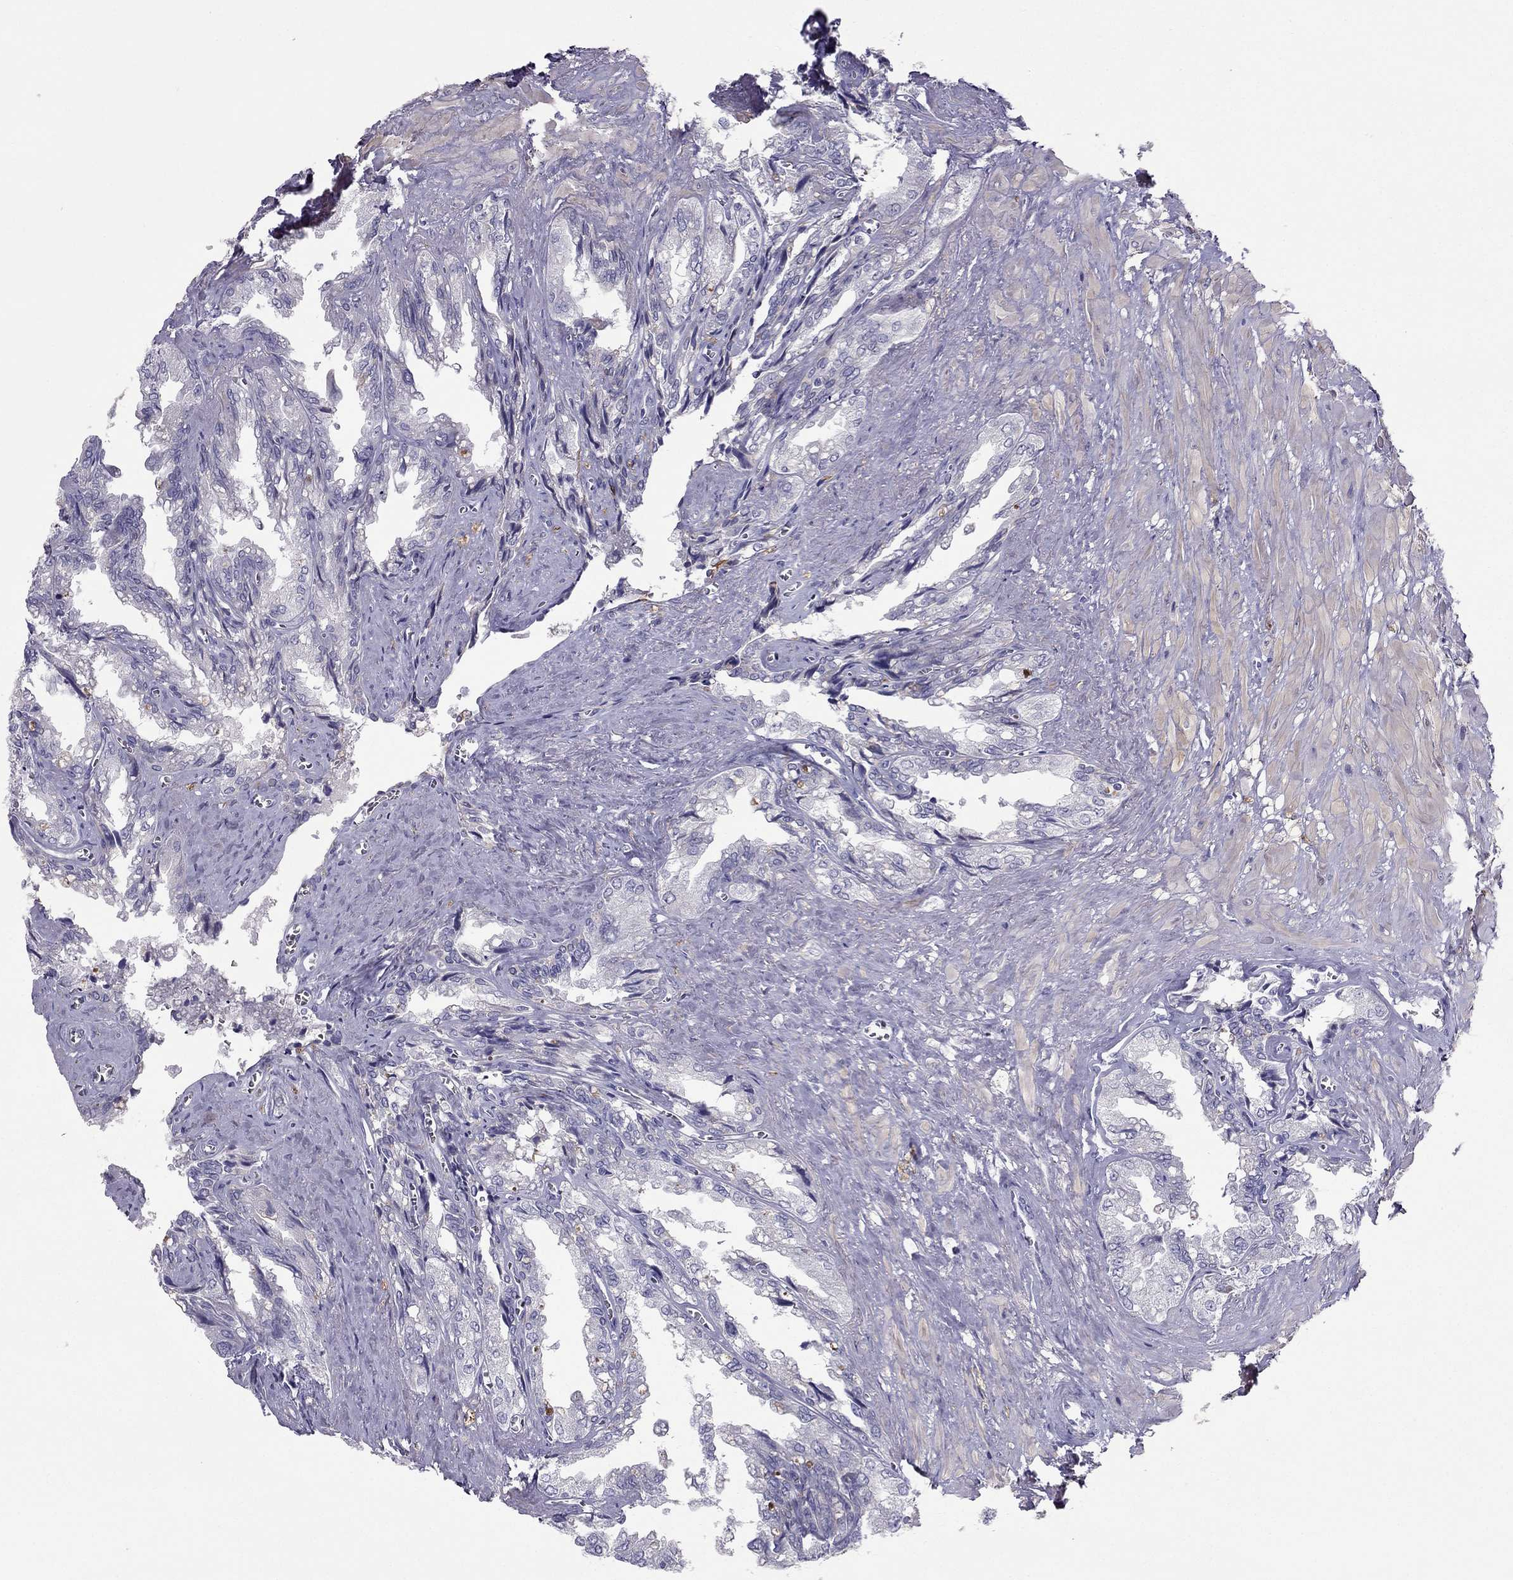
{"staining": {"intensity": "negative", "quantity": "none", "location": "none"}, "tissue": "seminal vesicle", "cell_type": "Glandular cells", "image_type": "normal", "snomed": [{"axis": "morphology", "description": "Normal tissue, NOS"}, {"axis": "topography", "description": "Seminal veicle"}], "caption": "A high-resolution image shows immunohistochemistry (IHC) staining of unremarkable seminal vesicle, which demonstrates no significant expression in glandular cells.", "gene": "SYT5", "patient": {"sex": "male", "age": 67}}